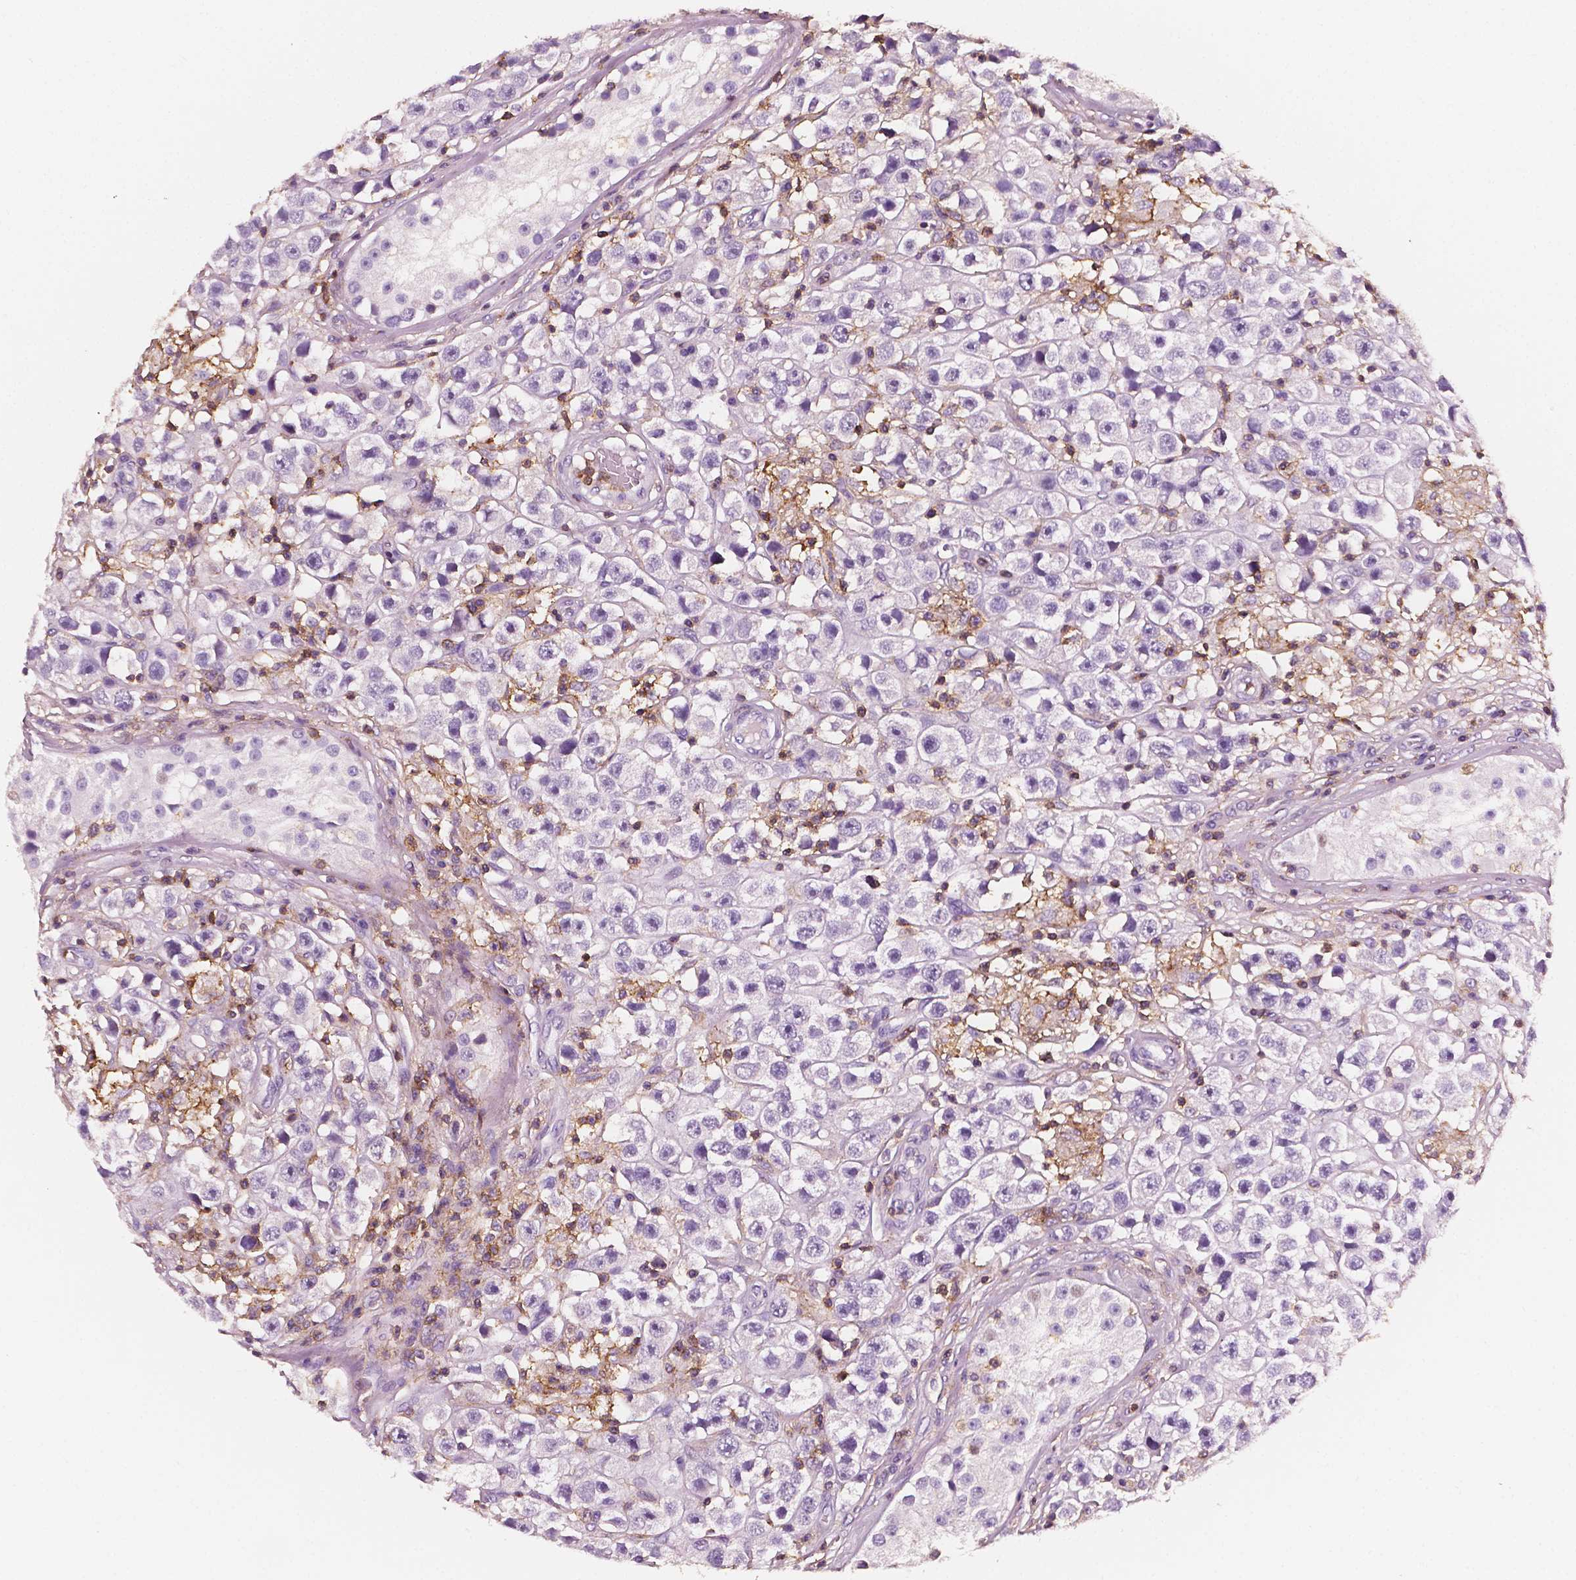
{"staining": {"intensity": "negative", "quantity": "none", "location": "none"}, "tissue": "testis cancer", "cell_type": "Tumor cells", "image_type": "cancer", "snomed": [{"axis": "morphology", "description": "Seminoma, NOS"}, {"axis": "topography", "description": "Testis"}], "caption": "There is no significant expression in tumor cells of testis cancer. Brightfield microscopy of immunohistochemistry (IHC) stained with DAB (brown) and hematoxylin (blue), captured at high magnification.", "gene": "PTPRC", "patient": {"sex": "male", "age": 45}}